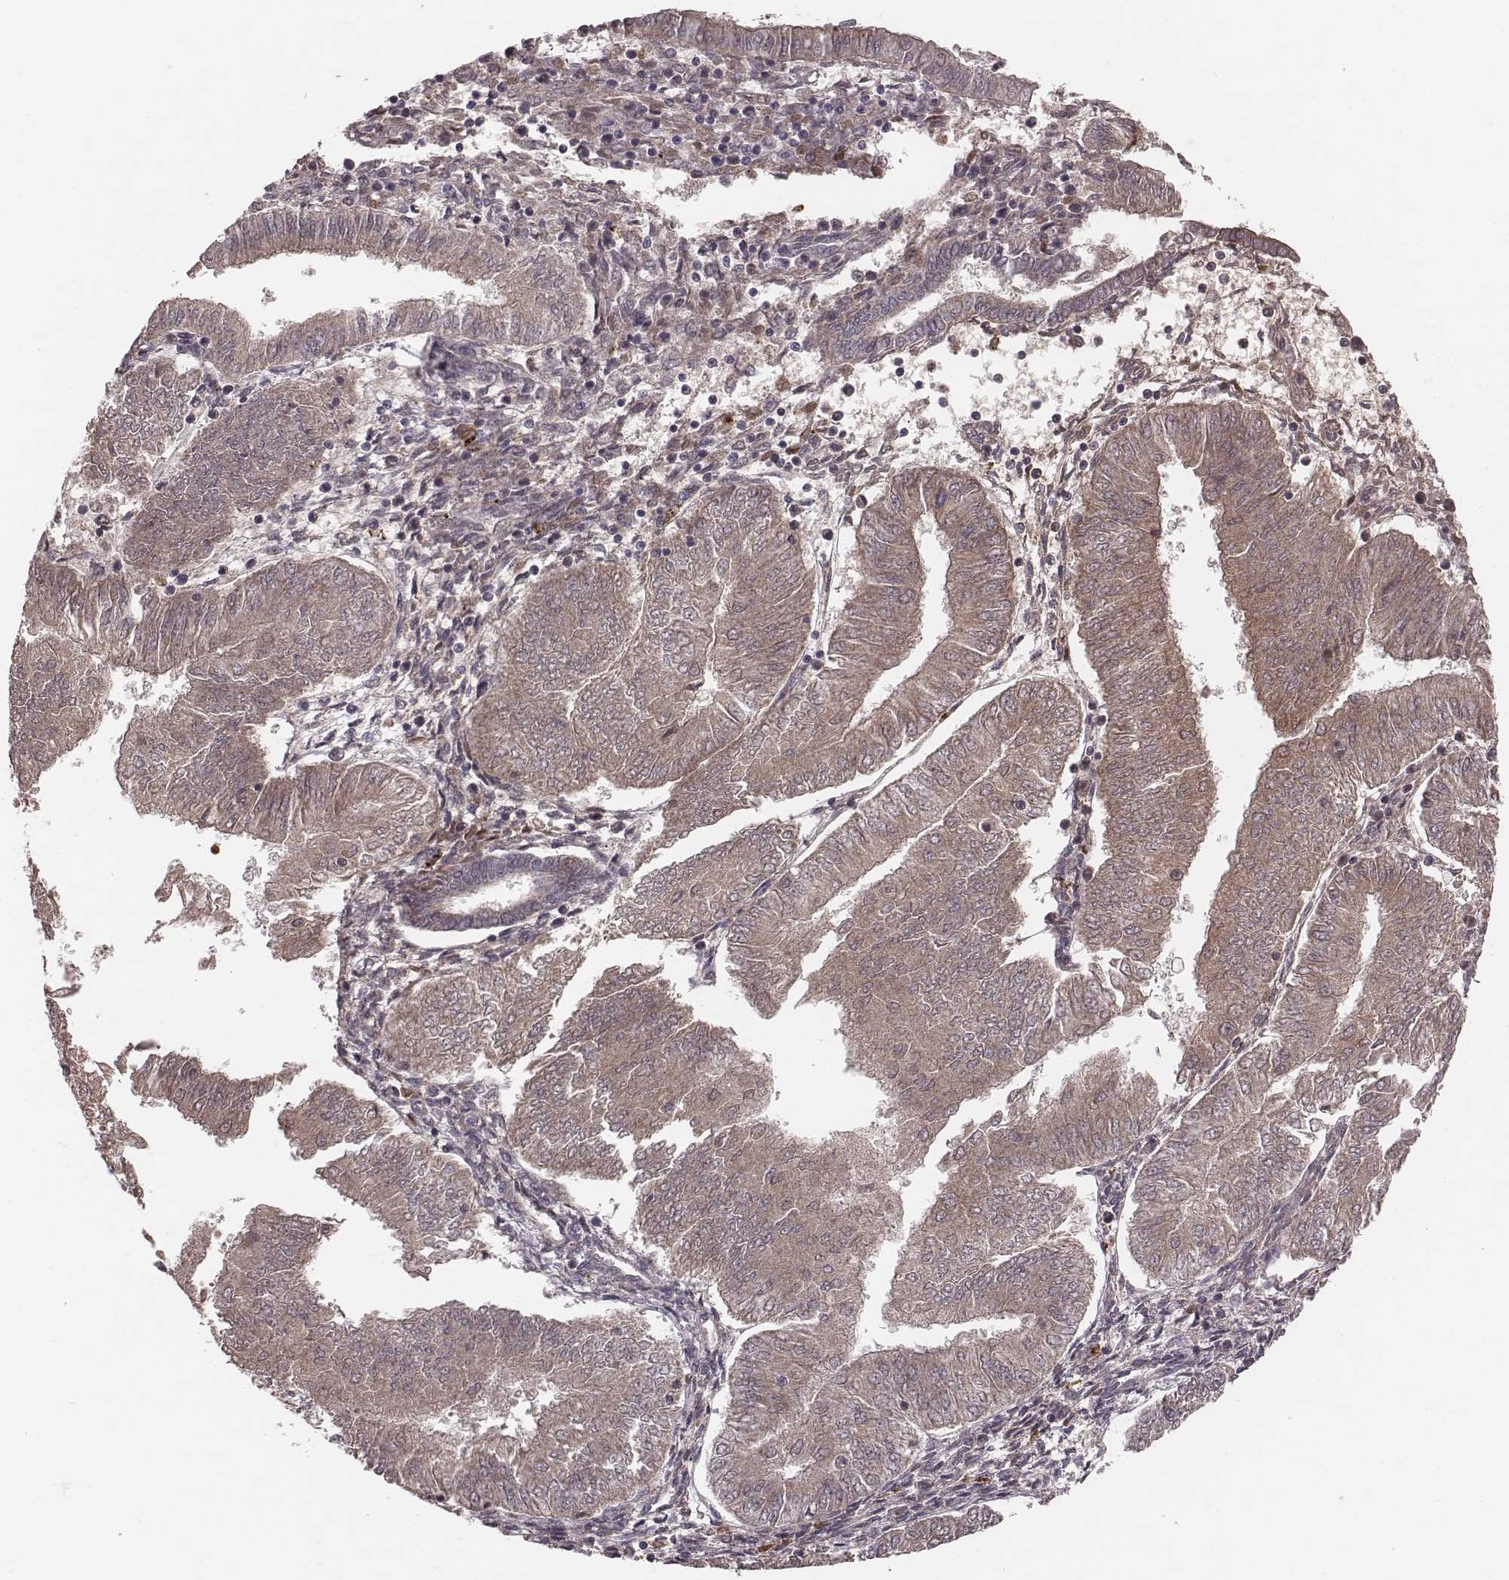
{"staining": {"intensity": "weak", "quantity": "25%-75%", "location": "cytoplasmic/membranous"}, "tissue": "endometrial cancer", "cell_type": "Tumor cells", "image_type": "cancer", "snomed": [{"axis": "morphology", "description": "Adenocarcinoma, NOS"}, {"axis": "topography", "description": "Endometrium"}], "caption": "Protein expression analysis of endometrial cancer exhibits weak cytoplasmic/membranous positivity in approximately 25%-75% of tumor cells.", "gene": "CFTR", "patient": {"sex": "female", "age": 53}}